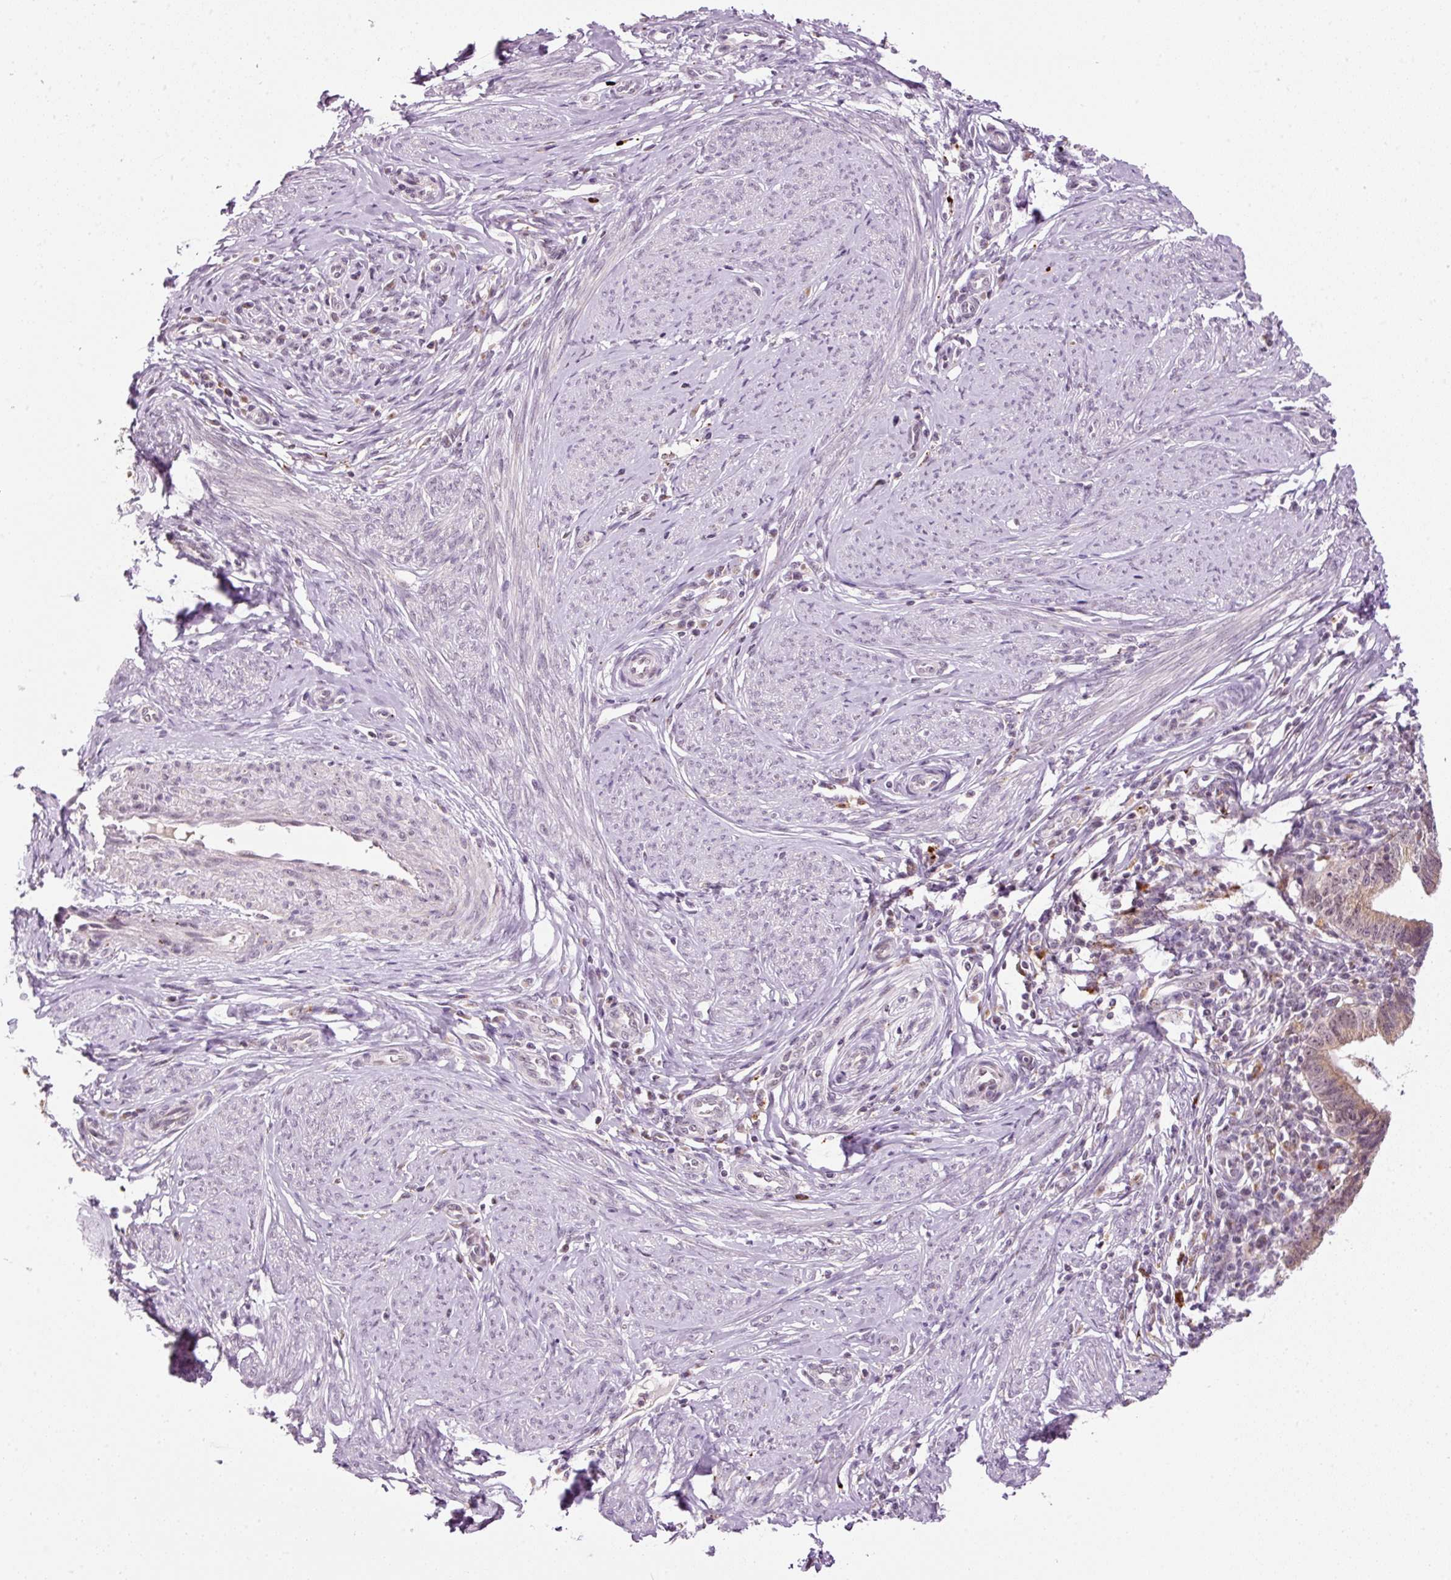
{"staining": {"intensity": "moderate", "quantity": ">75%", "location": "cytoplasmic/membranous"}, "tissue": "cervical cancer", "cell_type": "Tumor cells", "image_type": "cancer", "snomed": [{"axis": "morphology", "description": "Adenocarcinoma, NOS"}, {"axis": "topography", "description": "Cervix"}], "caption": "Protein staining by immunohistochemistry displays moderate cytoplasmic/membranous expression in about >75% of tumor cells in adenocarcinoma (cervical).", "gene": "ZNF639", "patient": {"sex": "female", "age": 36}}